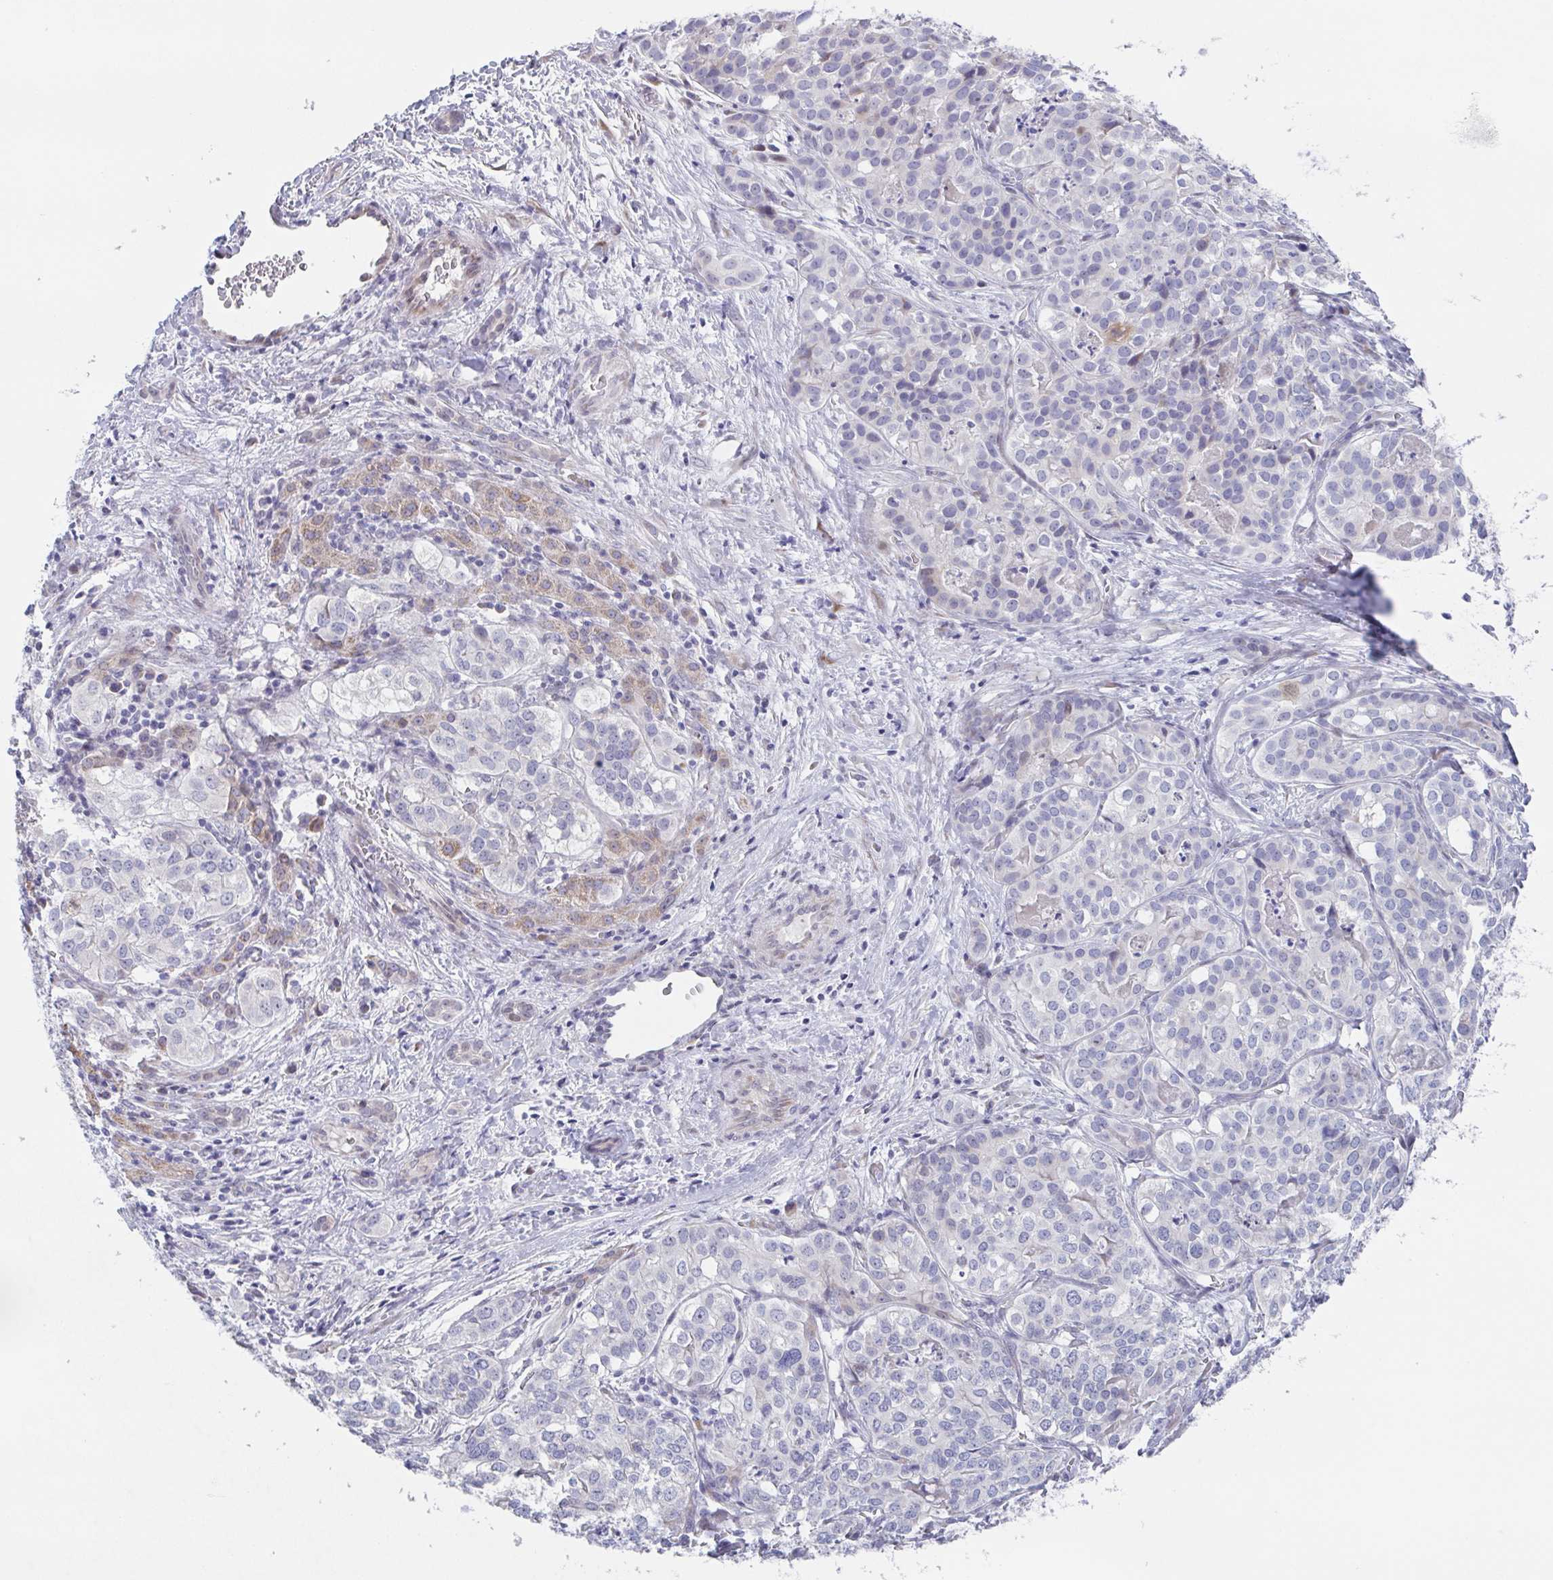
{"staining": {"intensity": "negative", "quantity": "none", "location": "none"}, "tissue": "liver cancer", "cell_type": "Tumor cells", "image_type": "cancer", "snomed": [{"axis": "morphology", "description": "Cholangiocarcinoma"}, {"axis": "topography", "description": "Liver"}], "caption": "An immunohistochemistry (IHC) histopathology image of liver cancer (cholangiocarcinoma) is shown. There is no staining in tumor cells of liver cancer (cholangiocarcinoma). Nuclei are stained in blue.", "gene": "POU2F3", "patient": {"sex": "male", "age": 56}}